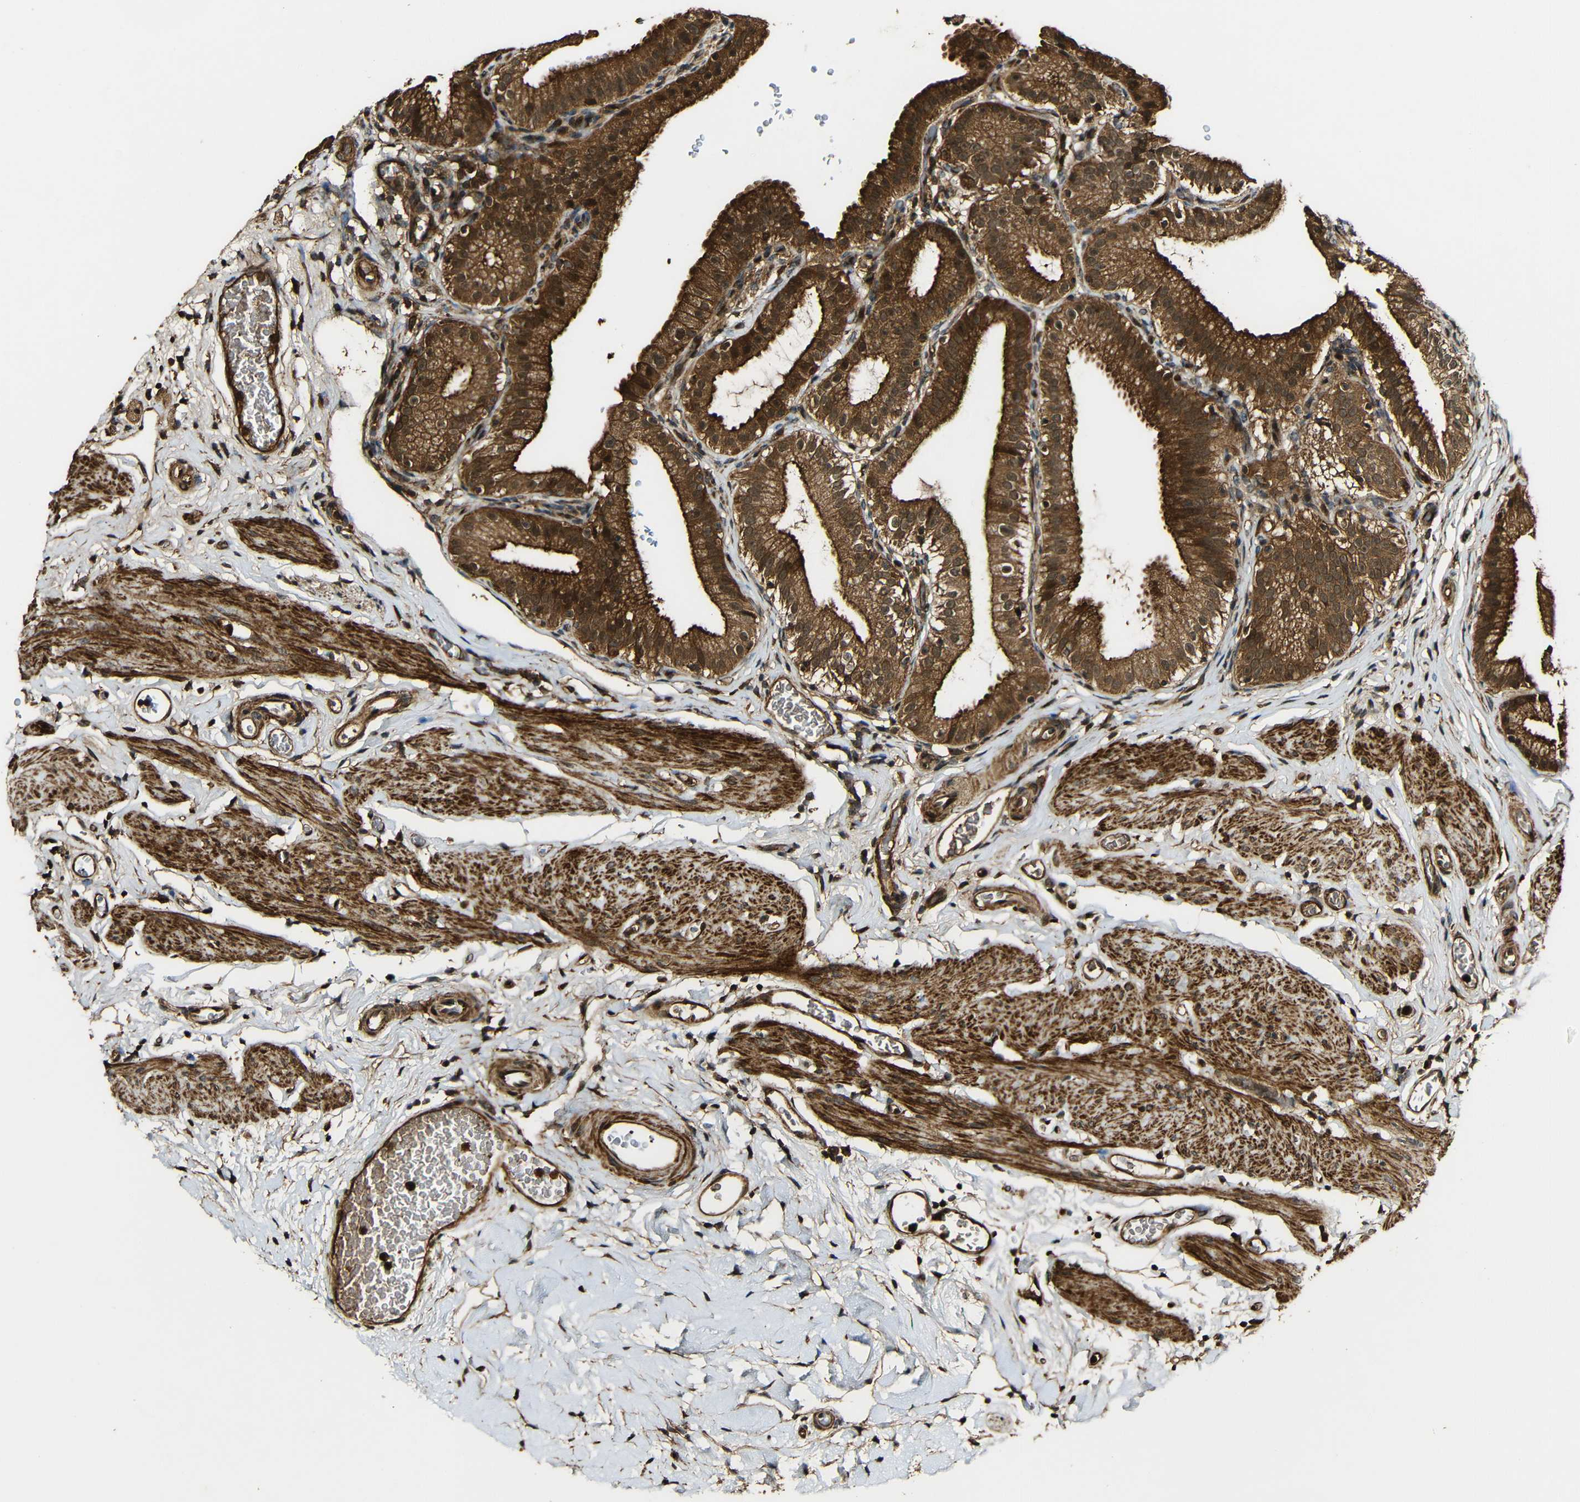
{"staining": {"intensity": "strong", "quantity": ">75%", "location": "cytoplasmic/membranous,nuclear"}, "tissue": "gallbladder", "cell_type": "Glandular cells", "image_type": "normal", "snomed": [{"axis": "morphology", "description": "Normal tissue, NOS"}, {"axis": "topography", "description": "Gallbladder"}], "caption": "Immunohistochemical staining of unremarkable gallbladder exhibits >75% levels of strong cytoplasmic/membranous,nuclear protein positivity in approximately >75% of glandular cells.", "gene": "CASP8", "patient": {"sex": "male", "age": 54}}